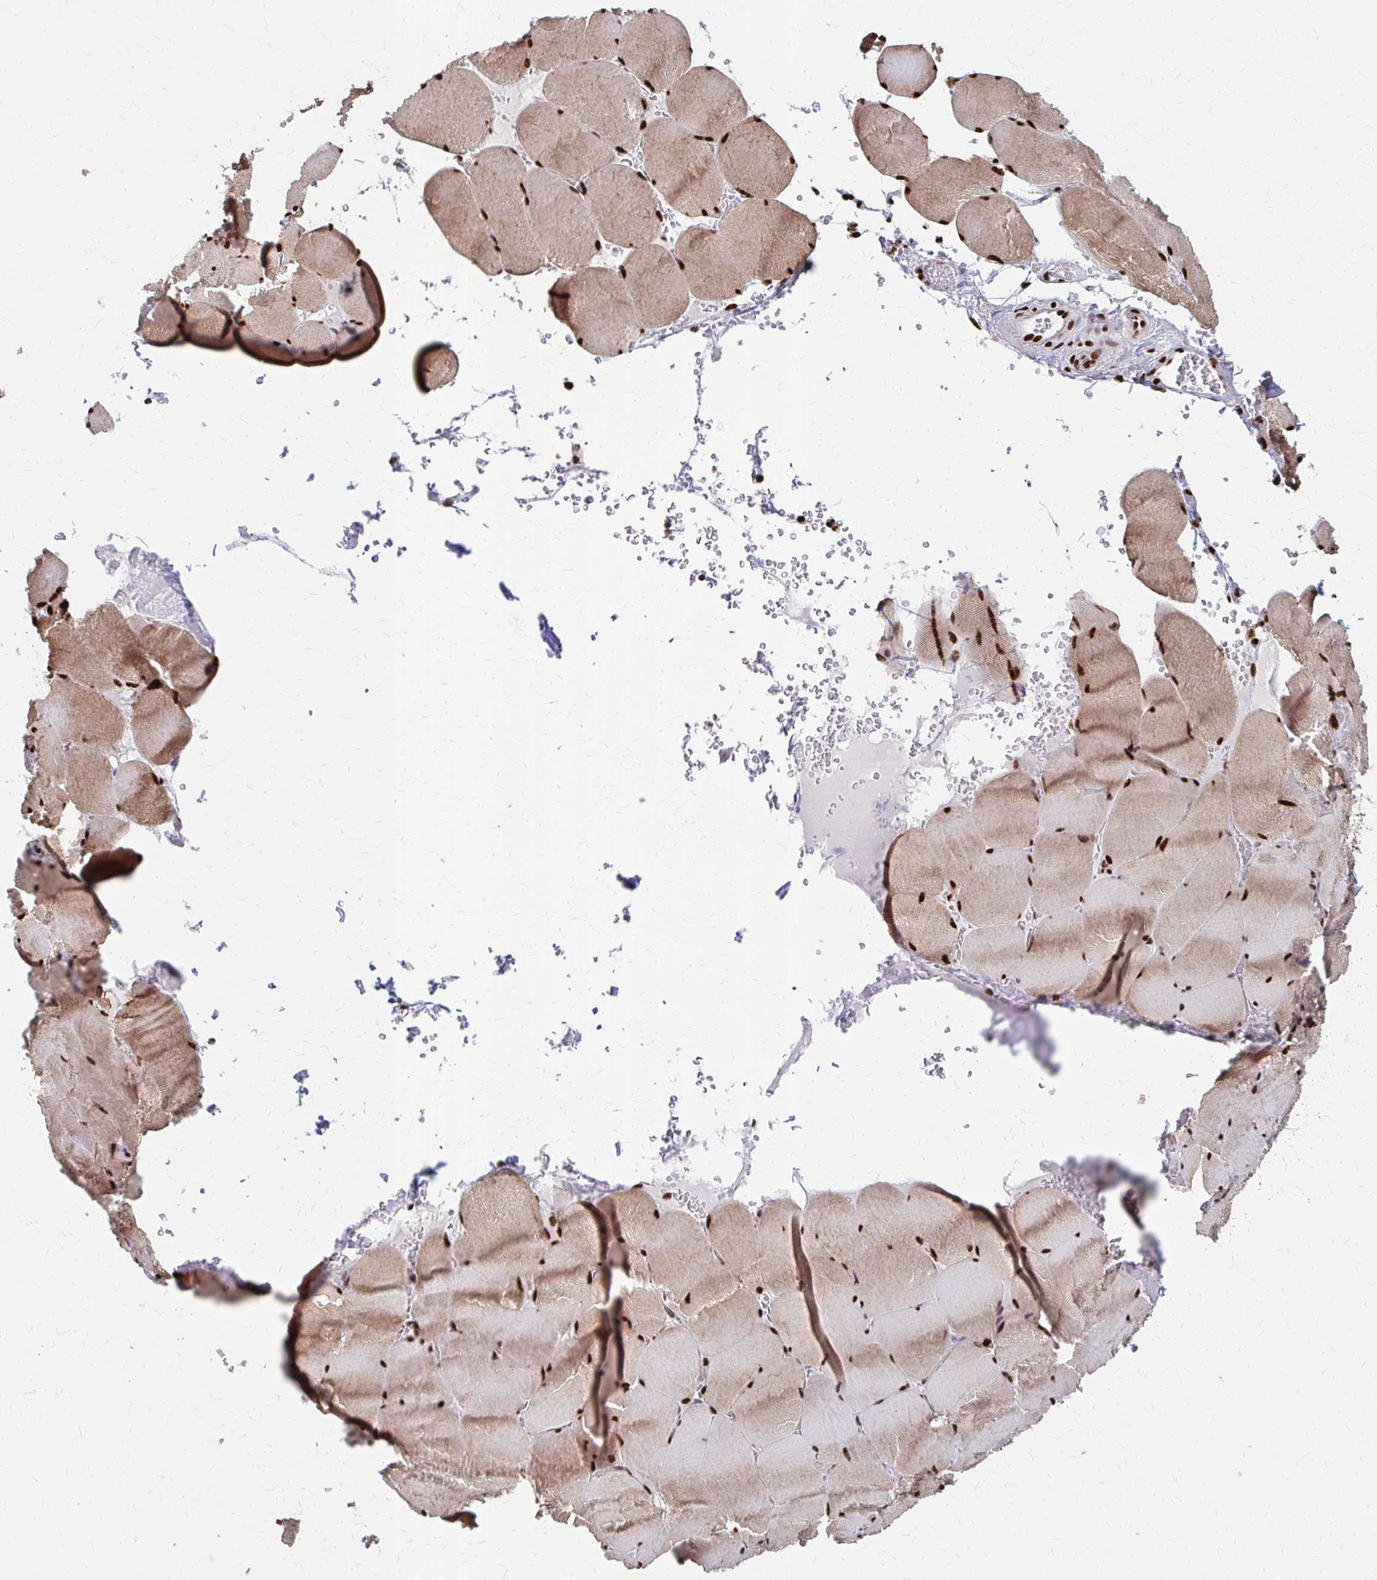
{"staining": {"intensity": "strong", "quantity": "25%-75%", "location": "nuclear"}, "tissue": "skeletal muscle", "cell_type": "Myocytes", "image_type": "normal", "snomed": [{"axis": "morphology", "description": "Normal tissue, NOS"}, {"axis": "topography", "description": "Skeletal muscle"}, {"axis": "topography", "description": "Head-Neck"}], "caption": "High-power microscopy captured an immunohistochemistry micrograph of unremarkable skeletal muscle, revealing strong nuclear expression in about 25%-75% of myocytes.", "gene": "CNKSR3", "patient": {"sex": "male", "age": 66}}